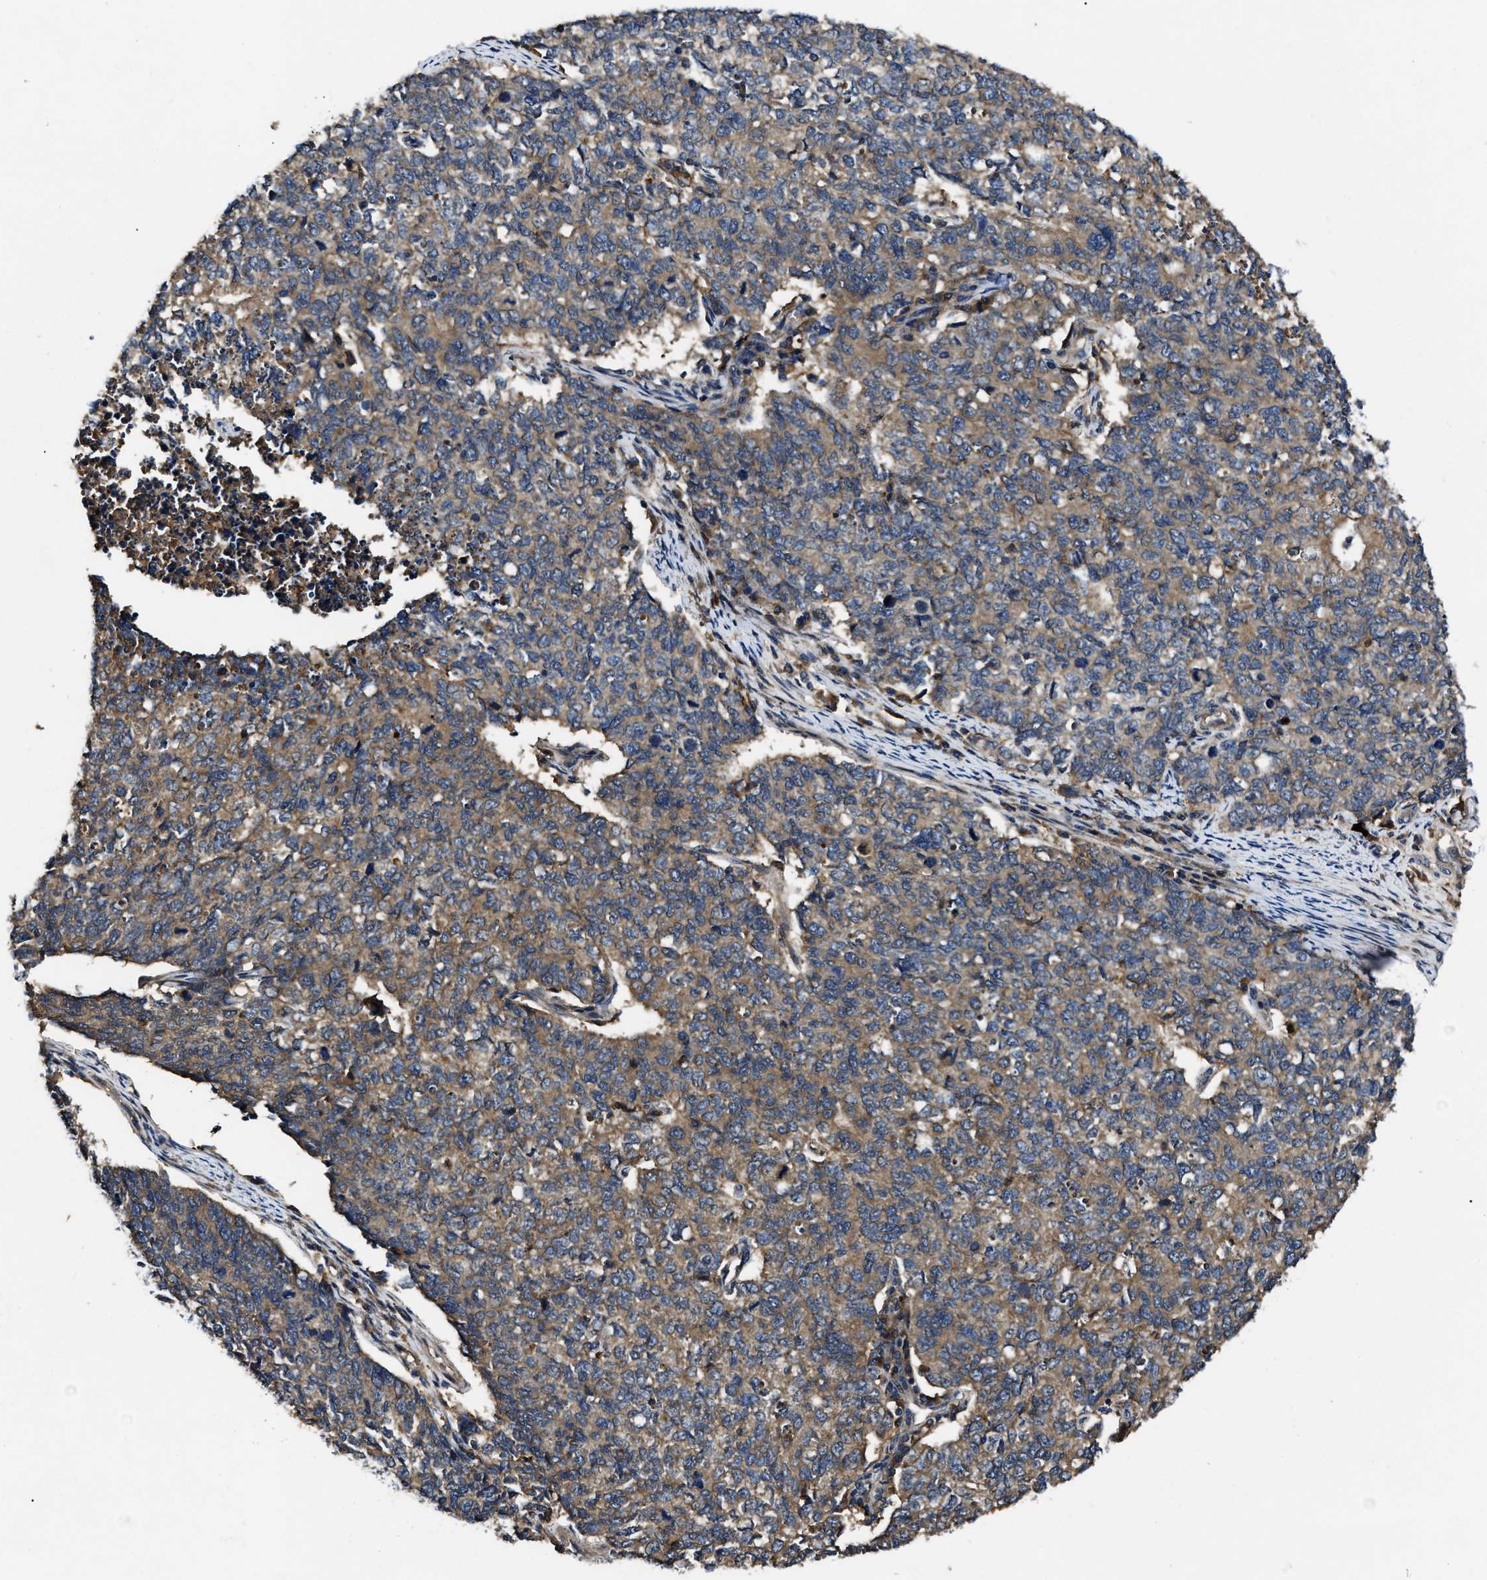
{"staining": {"intensity": "moderate", "quantity": ">75%", "location": "cytoplasmic/membranous"}, "tissue": "cervical cancer", "cell_type": "Tumor cells", "image_type": "cancer", "snomed": [{"axis": "morphology", "description": "Squamous cell carcinoma, NOS"}, {"axis": "topography", "description": "Cervix"}], "caption": "This micrograph shows immunohistochemistry (IHC) staining of human squamous cell carcinoma (cervical), with medium moderate cytoplasmic/membranous staining in about >75% of tumor cells.", "gene": "PPWD1", "patient": {"sex": "female", "age": 63}}